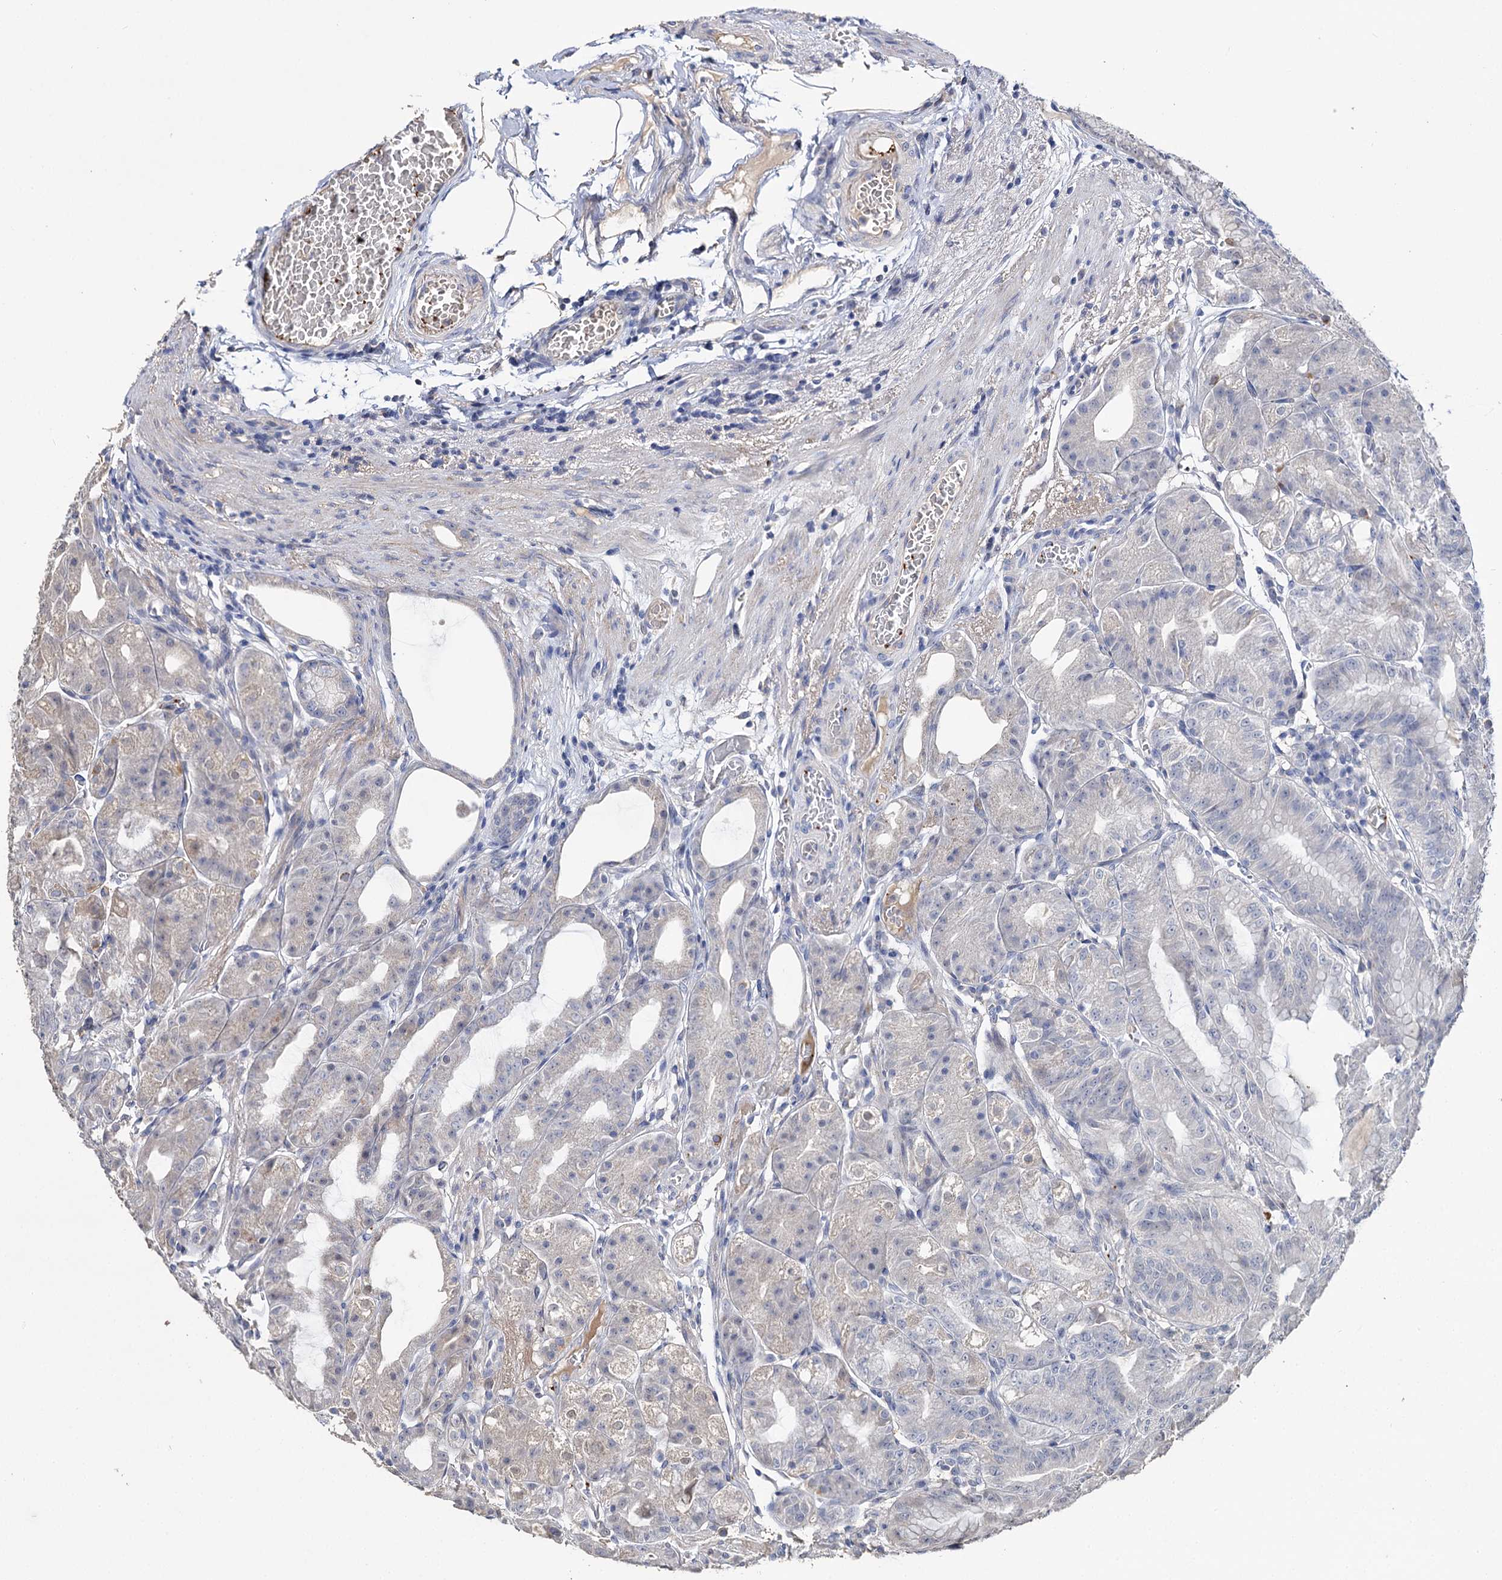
{"staining": {"intensity": "weak", "quantity": "25%-75%", "location": "cytoplasmic/membranous"}, "tissue": "stomach", "cell_type": "Glandular cells", "image_type": "normal", "snomed": [{"axis": "morphology", "description": "Normal tissue, NOS"}, {"axis": "topography", "description": "Stomach, upper"}, {"axis": "topography", "description": "Stomach, lower"}], "caption": "A micrograph showing weak cytoplasmic/membranous staining in approximately 25%-75% of glandular cells in unremarkable stomach, as visualized by brown immunohistochemical staining.", "gene": "DNAH6", "patient": {"sex": "male", "age": 71}}